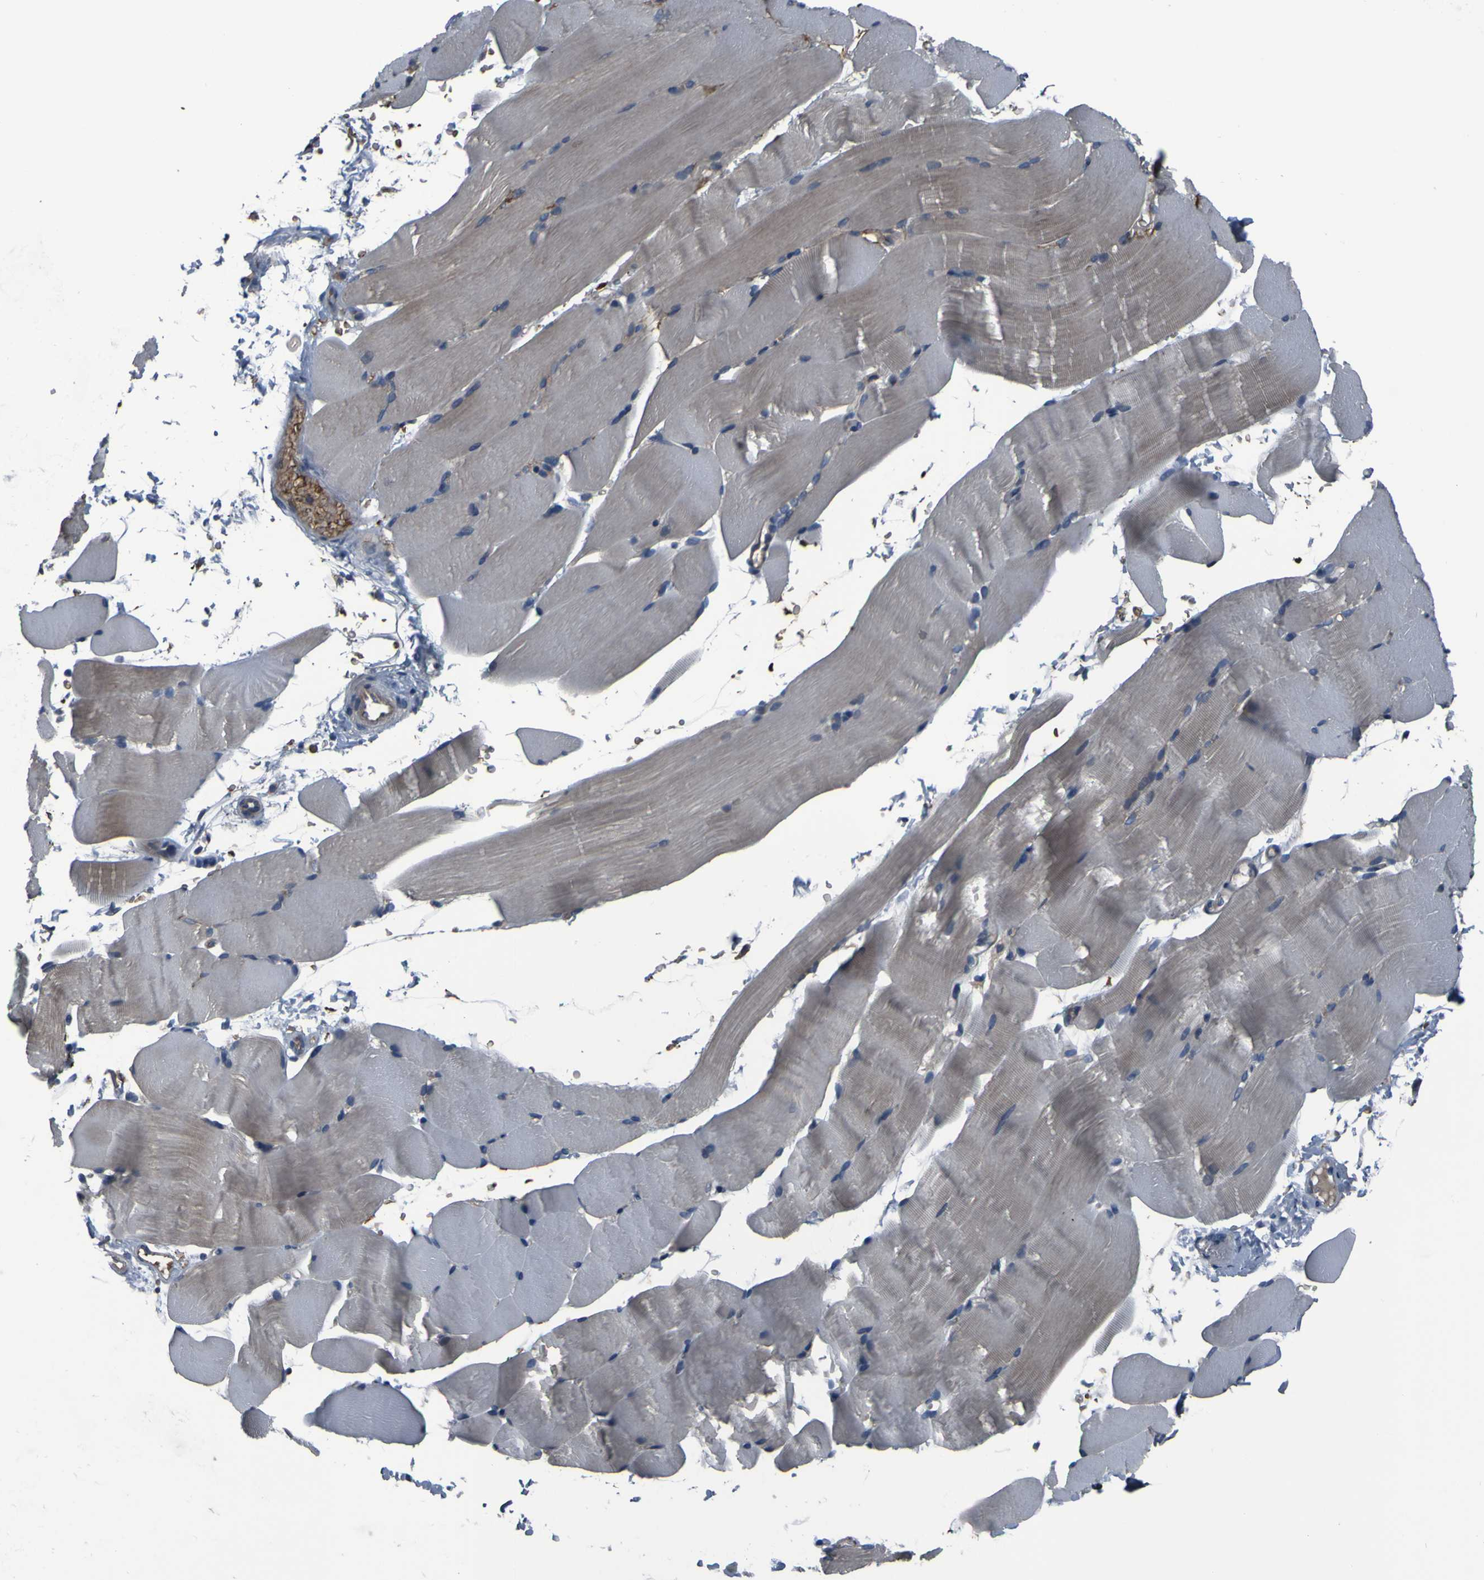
{"staining": {"intensity": "negative", "quantity": "none", "location": "none"}, "tissue": "skeletal muscle", "cell_type": "Myocytes", "image_type": "normal", "snomed": [{"axis": "morphology", "description": "Normal tissue, NOS"}, {"axis": "topography", "description": "Skeletal muscle"}, {"axis": "topography", "description": "Parathyroid gland"}], "caption": "Photomicrograph shows no protein staining in myocytes of benign skeletal muscle.", "gene": "GRAMD1A", "patient": {"sex": "female", "age": 37}}